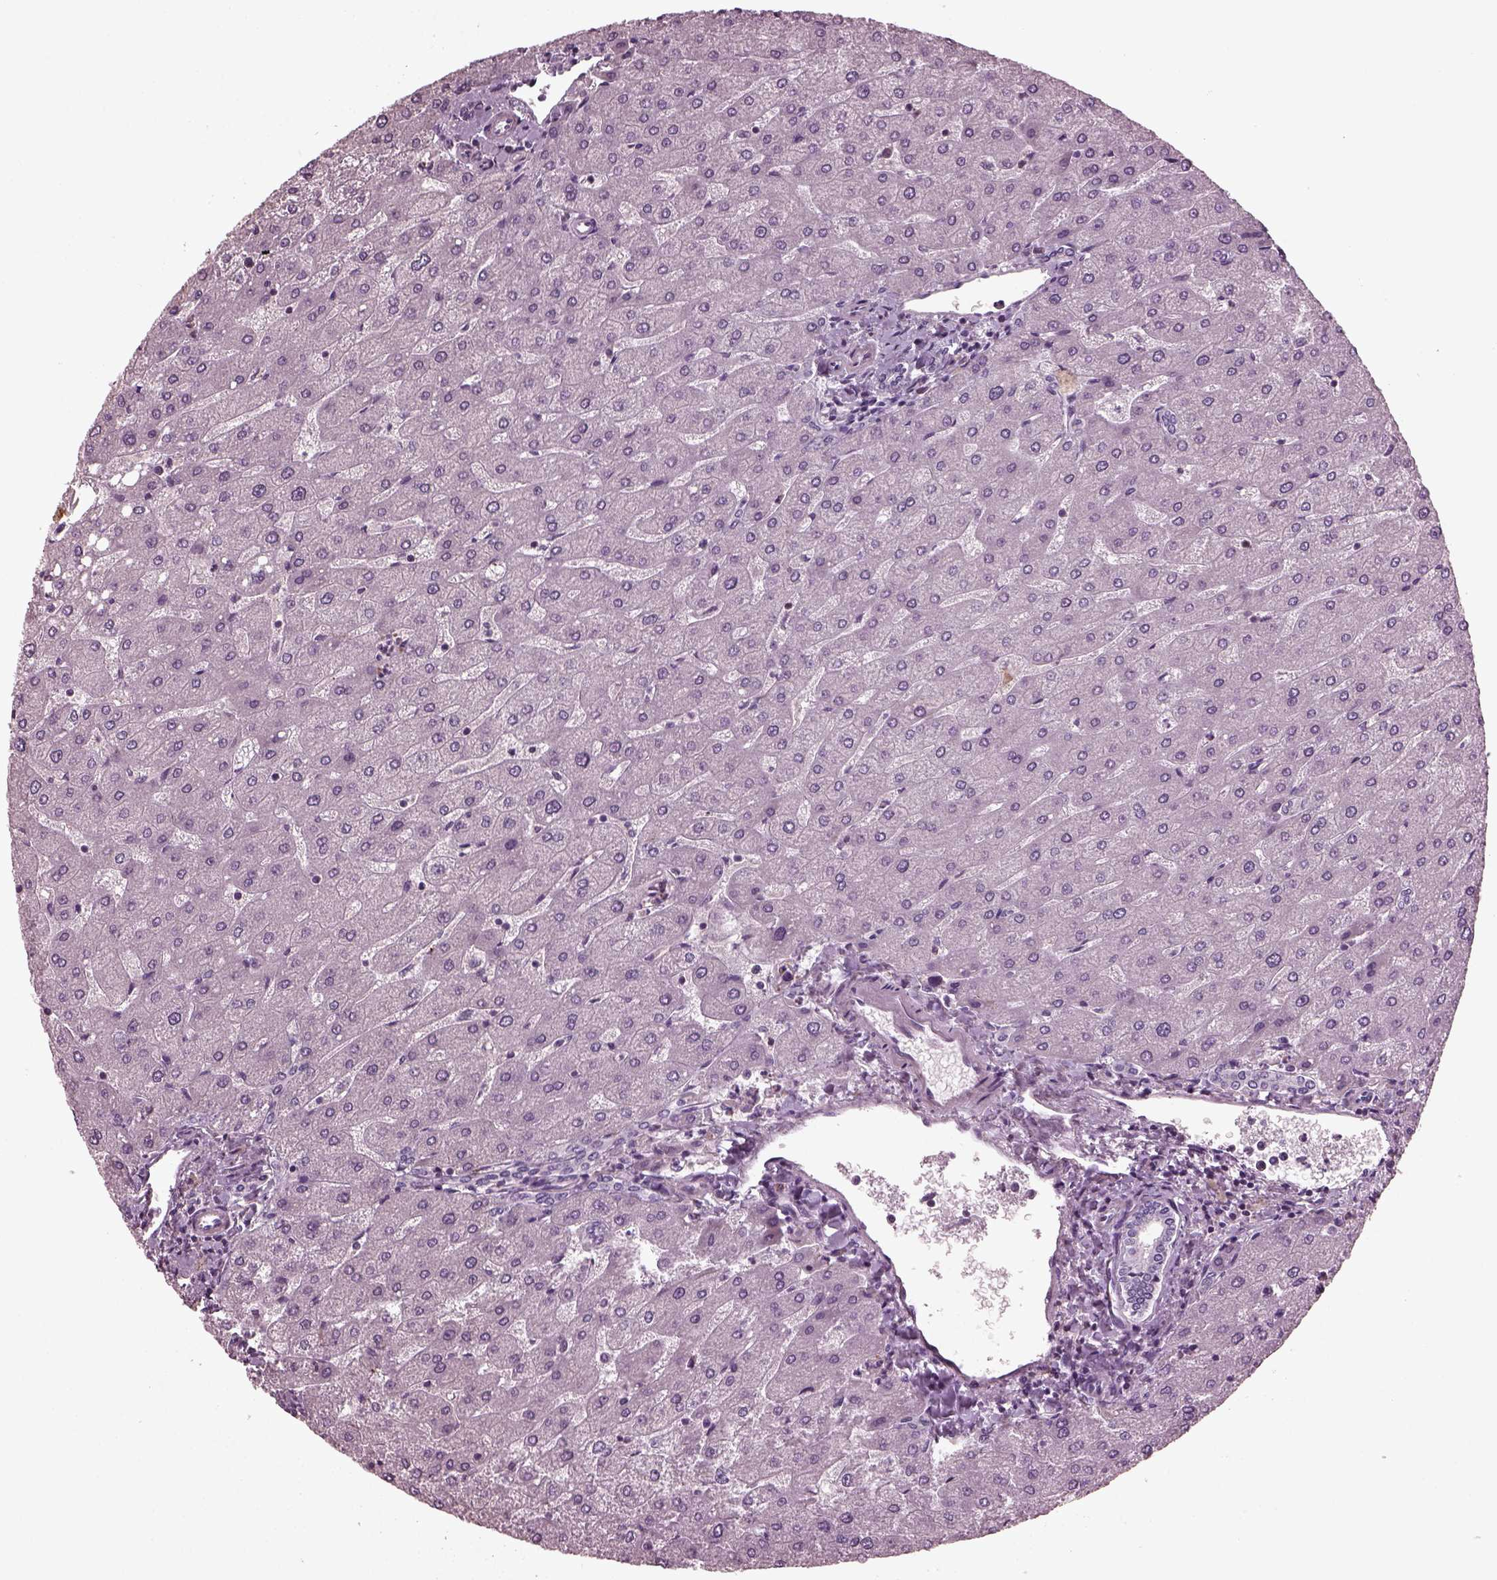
{"staining": {"intensity": "negative", "quantity": "none", "location": "none"}, "tissue": "liver", "cell_type": "Cholangiocytes", "image_type": "normal", "snomed": [{"axis": "morphology", "description": "Normal tissue, NOS"}, {"axis": "topography", "description": "Liver"}], "caption": "High power microscopy histopathology image of an IHC histopathology image of normal liver, revealing no significant positivity in cholangiocytes.", "gene": "GDF11", "patient": {"sex": "male", "age": 67}}